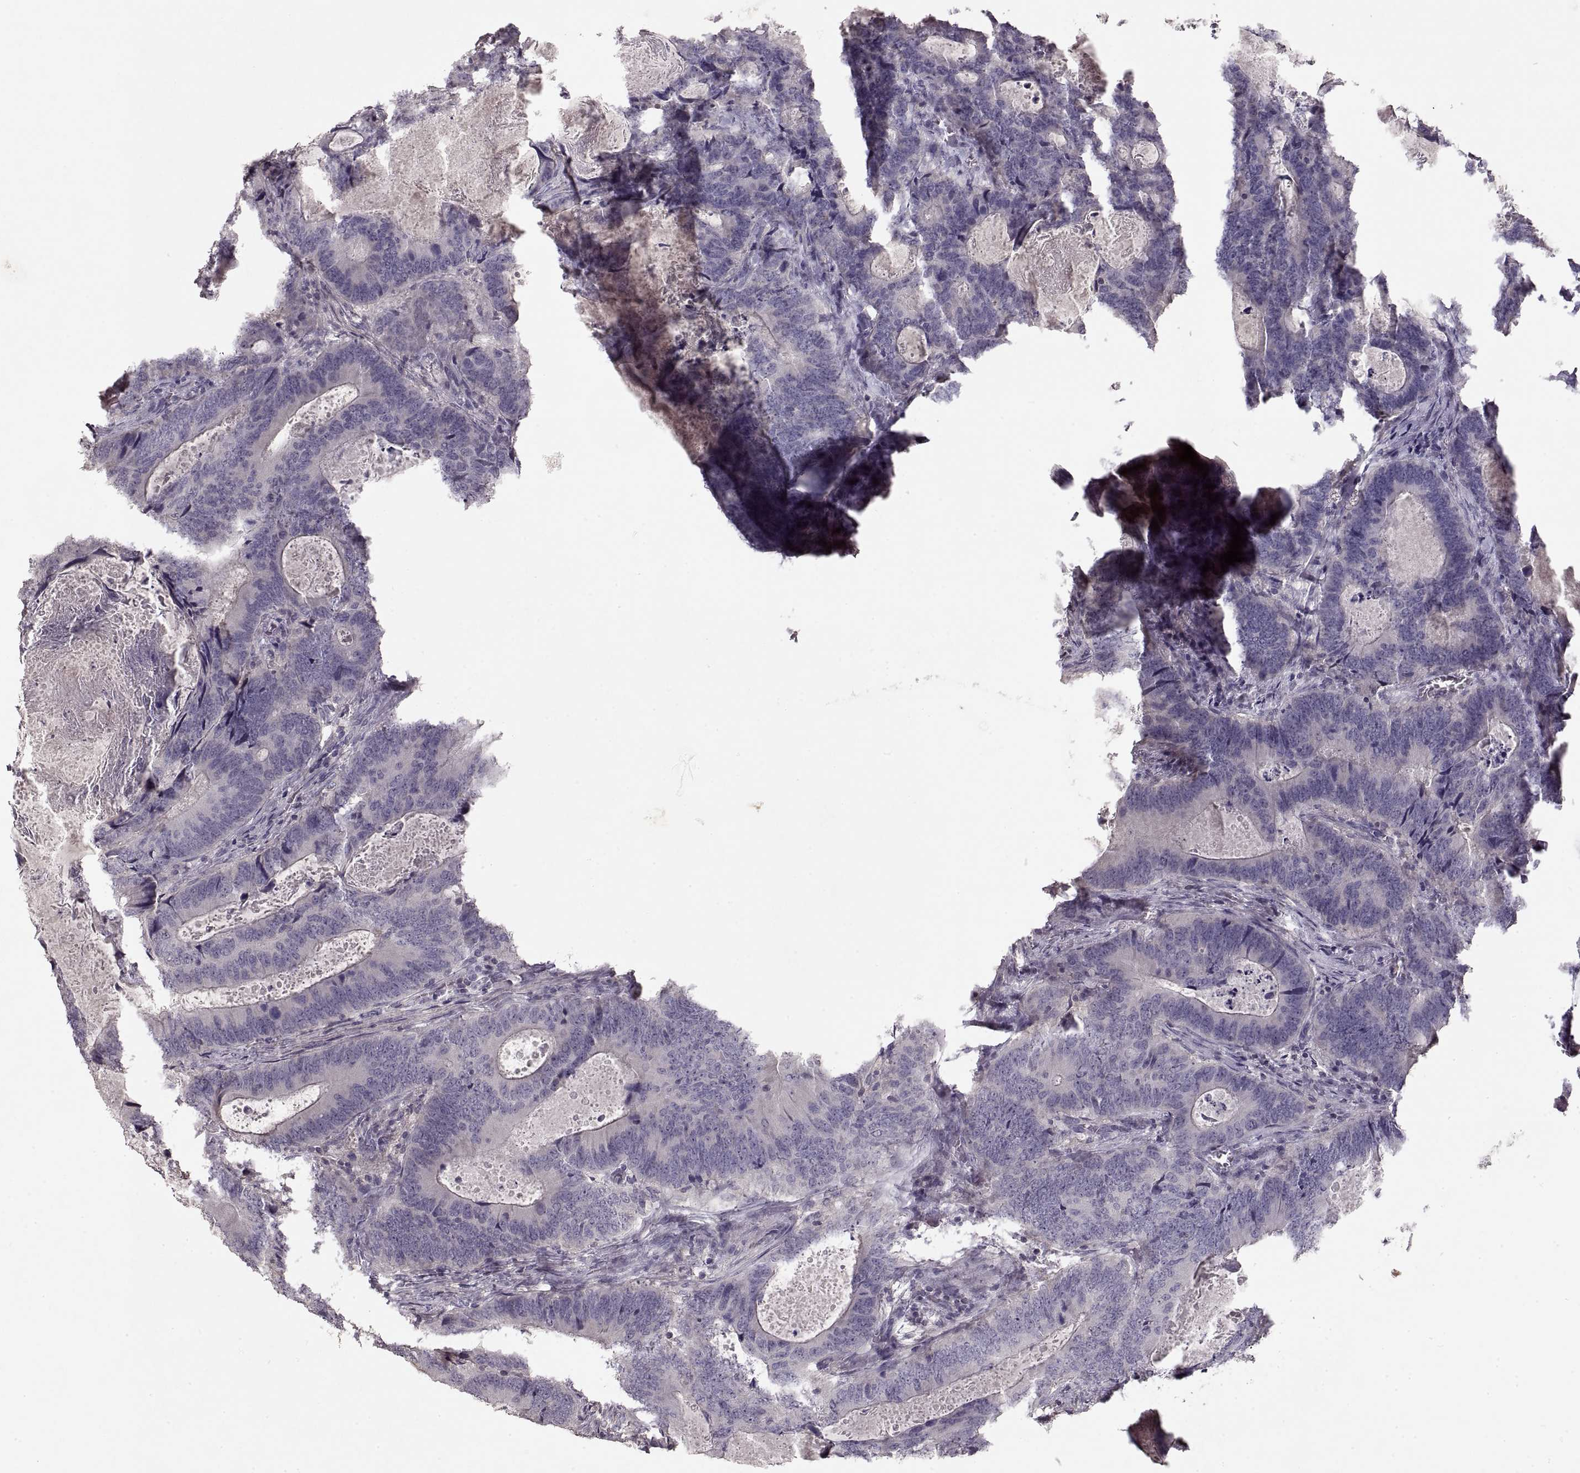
{"staining": {"intensity": "negative", "quantity": "none", "location": "none"}, "tissue": "colorectal cancer", "cell_type": "Tumor cells", "image_type": "cancer", "snomed": [{"axis": "morphology", "description": "Adenocarcinoma, NOS"}, {"axis": "topography", "description": "Colon"}], "caption": "Tumor cells show no significant positivity in colorectal adenocarcinoma.", "gene": "ADAM11", "patient": {"sex": "female", "age": 82}}